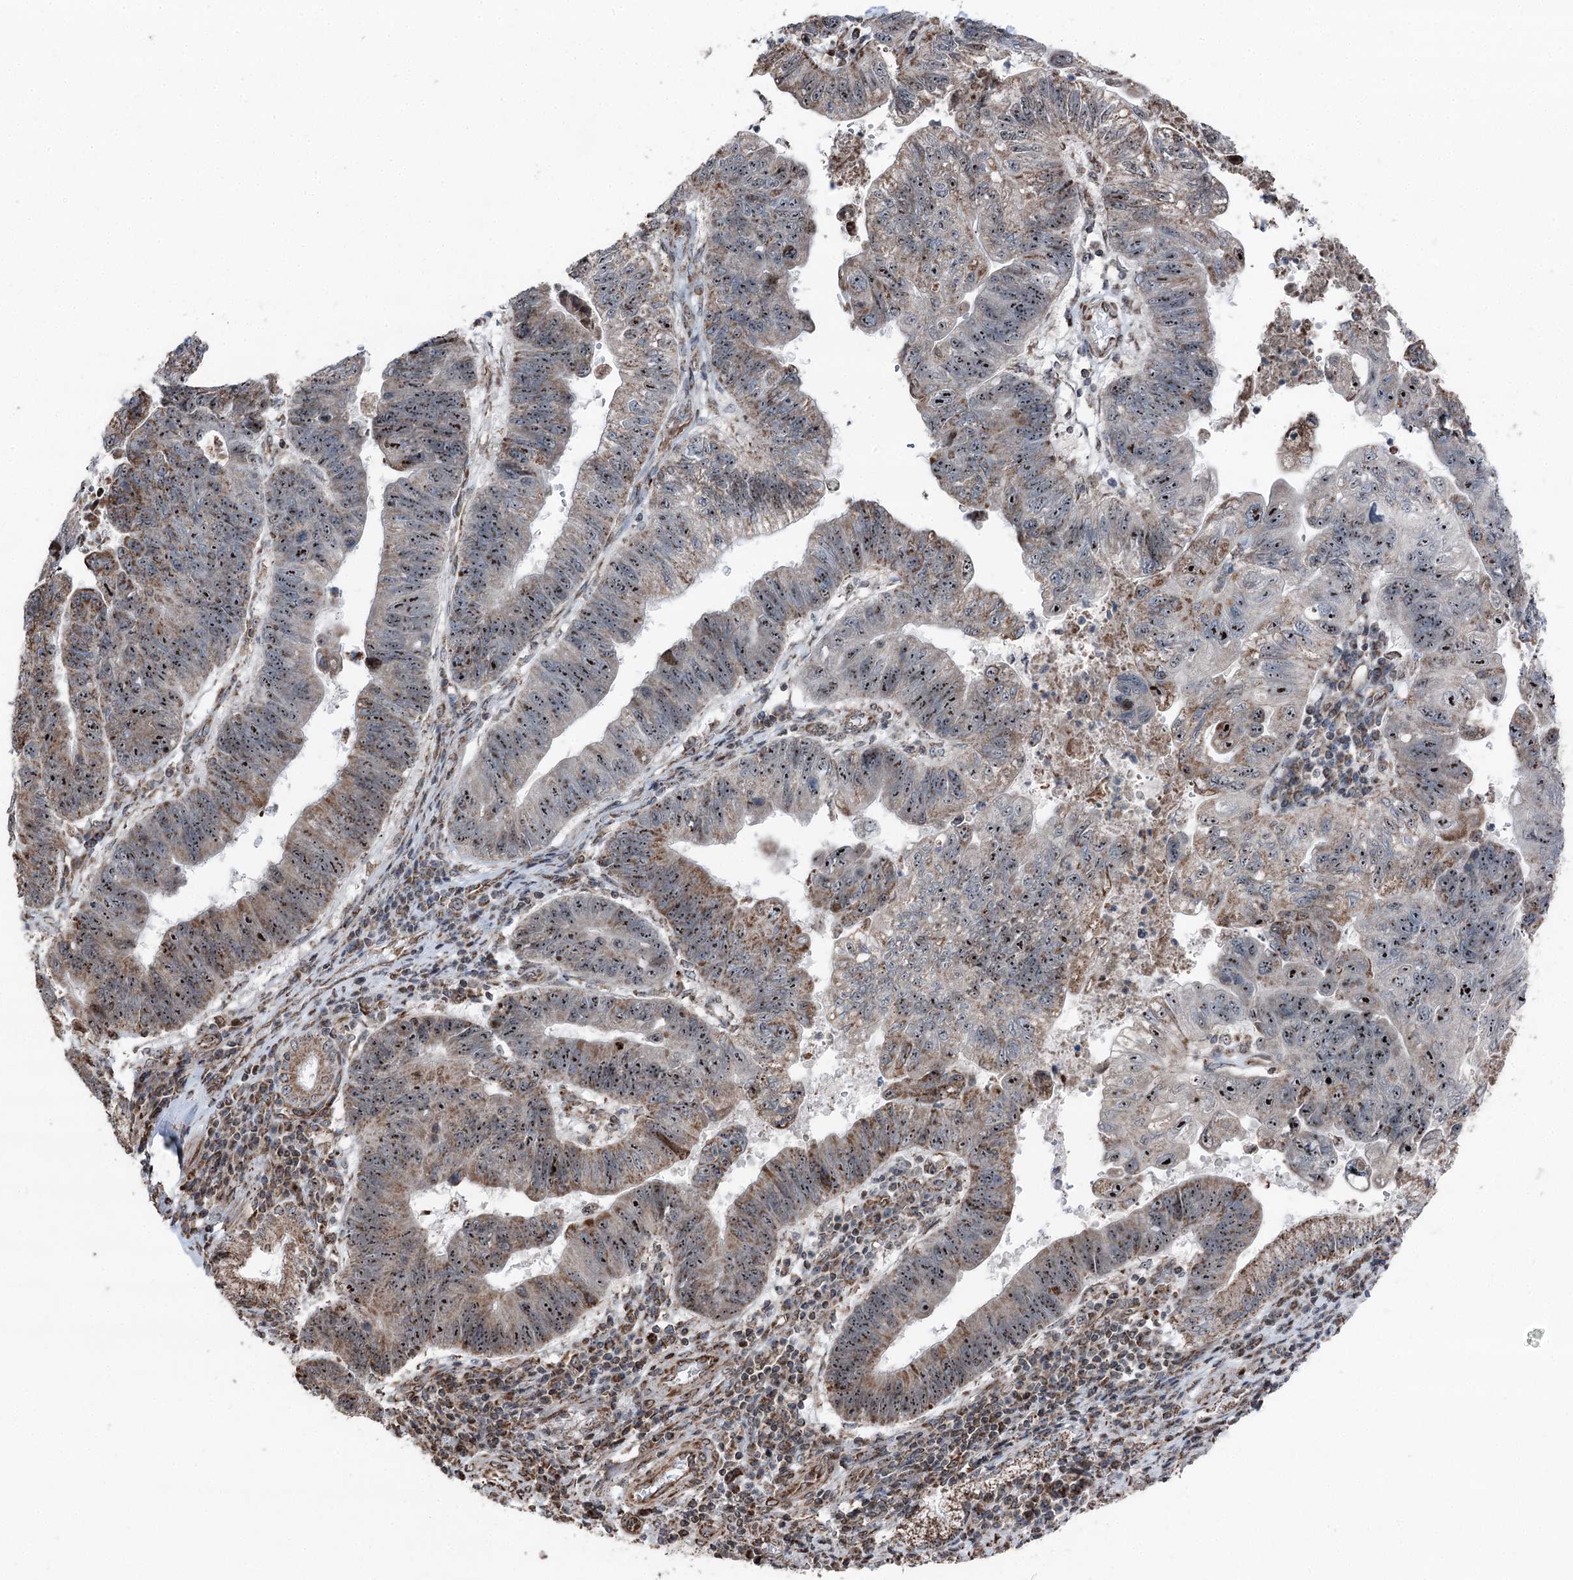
{"staining": {"intensity": "strong", "quantity": ">75%", "location": "nuclear"}, "tissue": "stomach cancer", "cell_type": "Tumor cells", "image_type": "cancer", "snomed": [{"axis": "morphology", "description": "Adenocarcinoma, NOS"}, {"axis": "topography", "description": "Stomach"}], "caption": "Brown immunohistochemical staining in human adenocarcinoma (stomach) shows strong nuclear positivity in approximately >75% of tumor cells.", "gene": "STEEP1", "patient": {"sex": "male", "age": 59}}